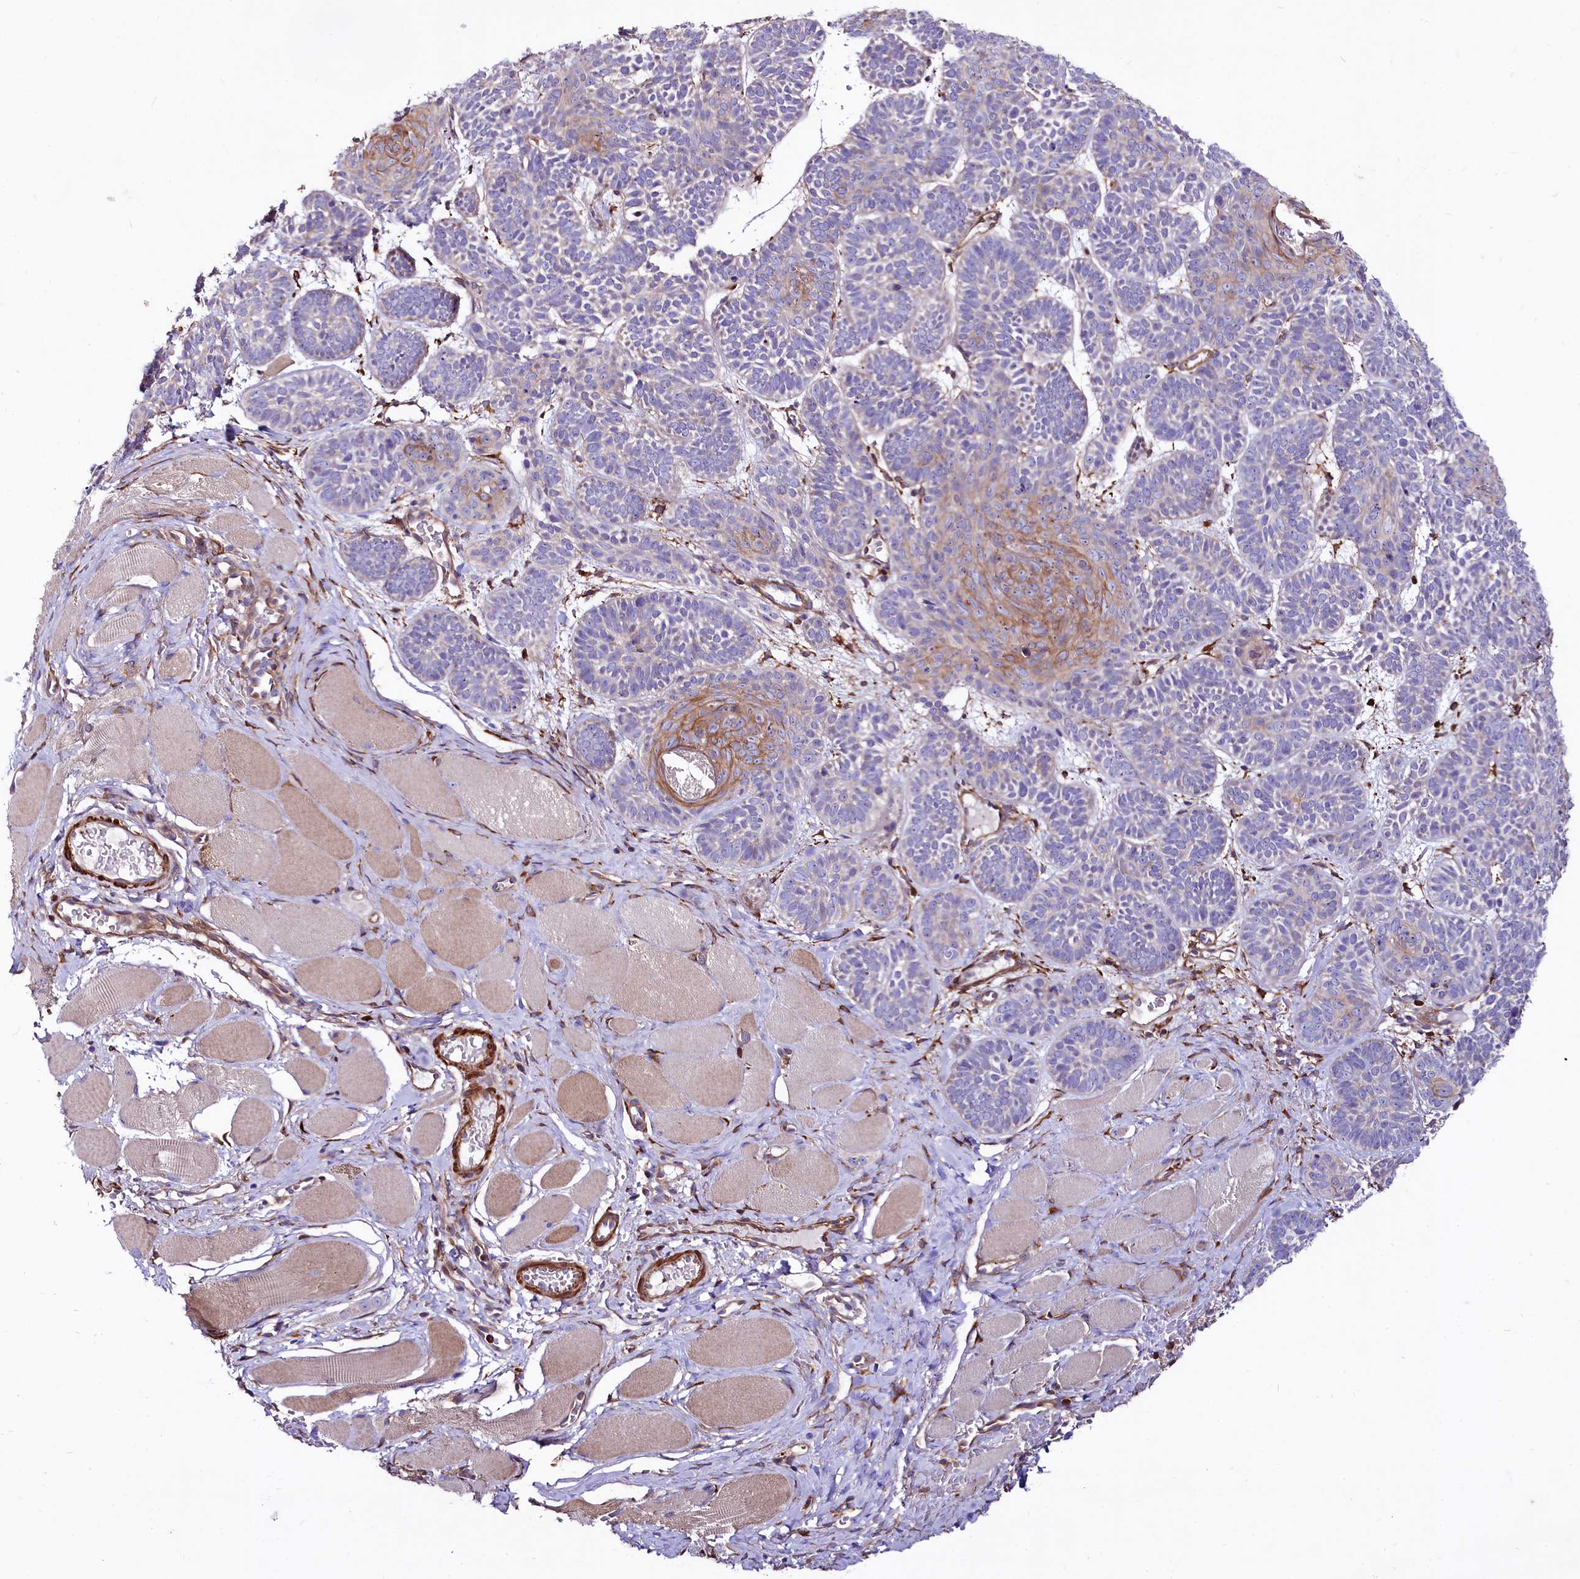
{"staining": {"intensity": "weak", "quantity": "<25%", "location": "cytoplasmic/membranous"}, "tissue": "skin cancer", "cell_type": "Tumor cells", "image_type": "cancer", "snomed": [{"axis": "morphology", "description": "Basal cell carcinoma"}, {"axis": "topography", "description": "Skin"}], "caption": "An immunohistochemistry photomicrograph of skin cancer (basal cell carcinoma) is shown. There is no staining in tumor cells of skin cancer (basal cell carcinoma).", "gene": "FCHSD2", "patient": {"sex": "male", "age": 85}}